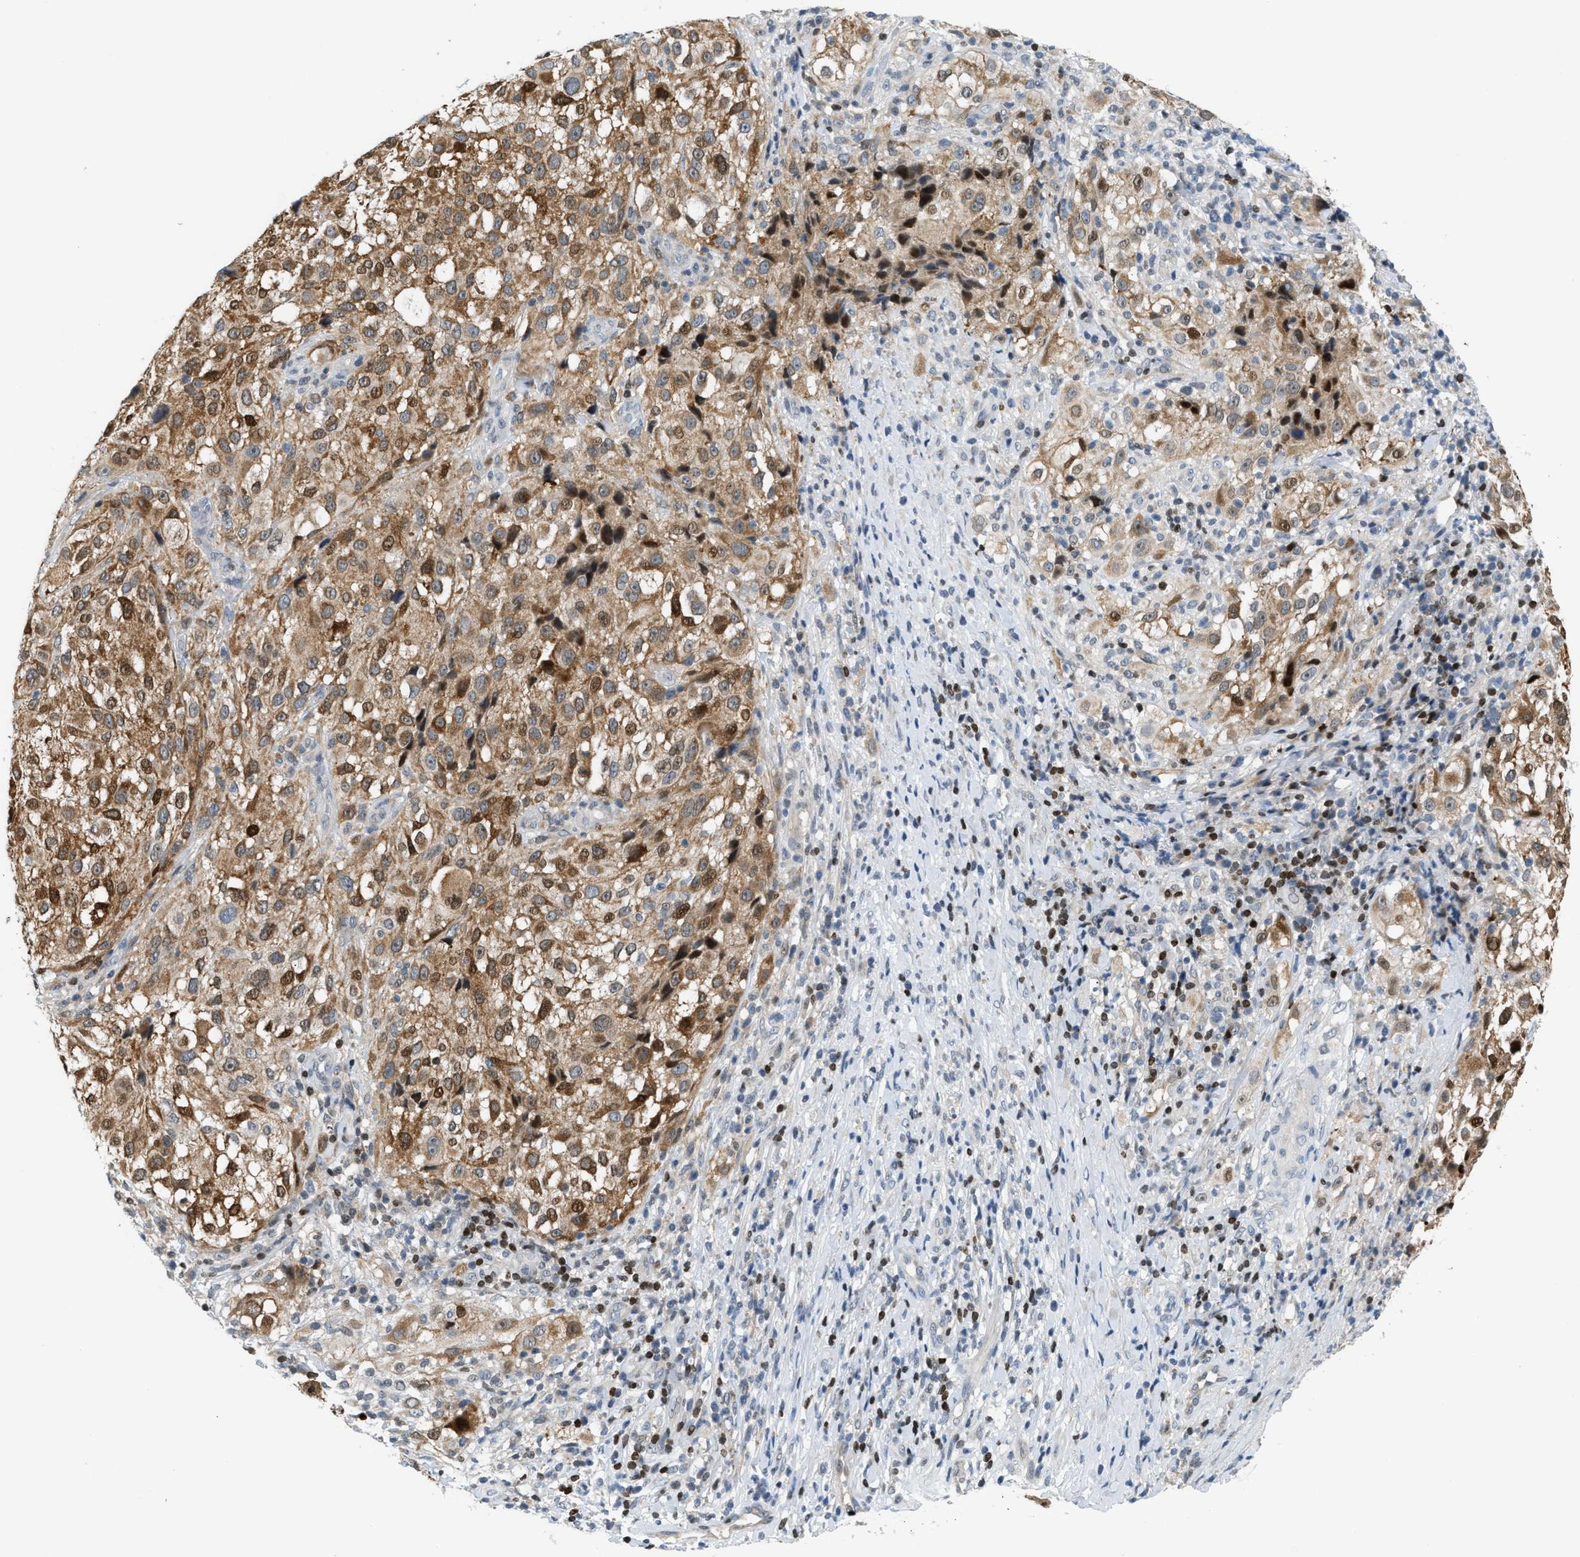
{"staining": {"intensity": "moderate", "quantity": "25%-75%", "location": "cytoplasmic/membranous"}, "tissue": "melanoma", "cell_type": "Tumor cells", "image_type": "cancer", "snomed": [{"axis": "morphology", "description": "Necrosis, NOS"}, {"axis": "morphology", "description": "Malignant melanoma, NOS"}, {"axis": "topography", "description": "Skin"}], "caption": "Human malignant melanoma stained for a protein (brown) demonstrates moderate cytoplasmic/membranous positive expression in about 25%-75% of tumor cells.", "gene": "NPS", "patient": {"sex": "female", "age": 87}}